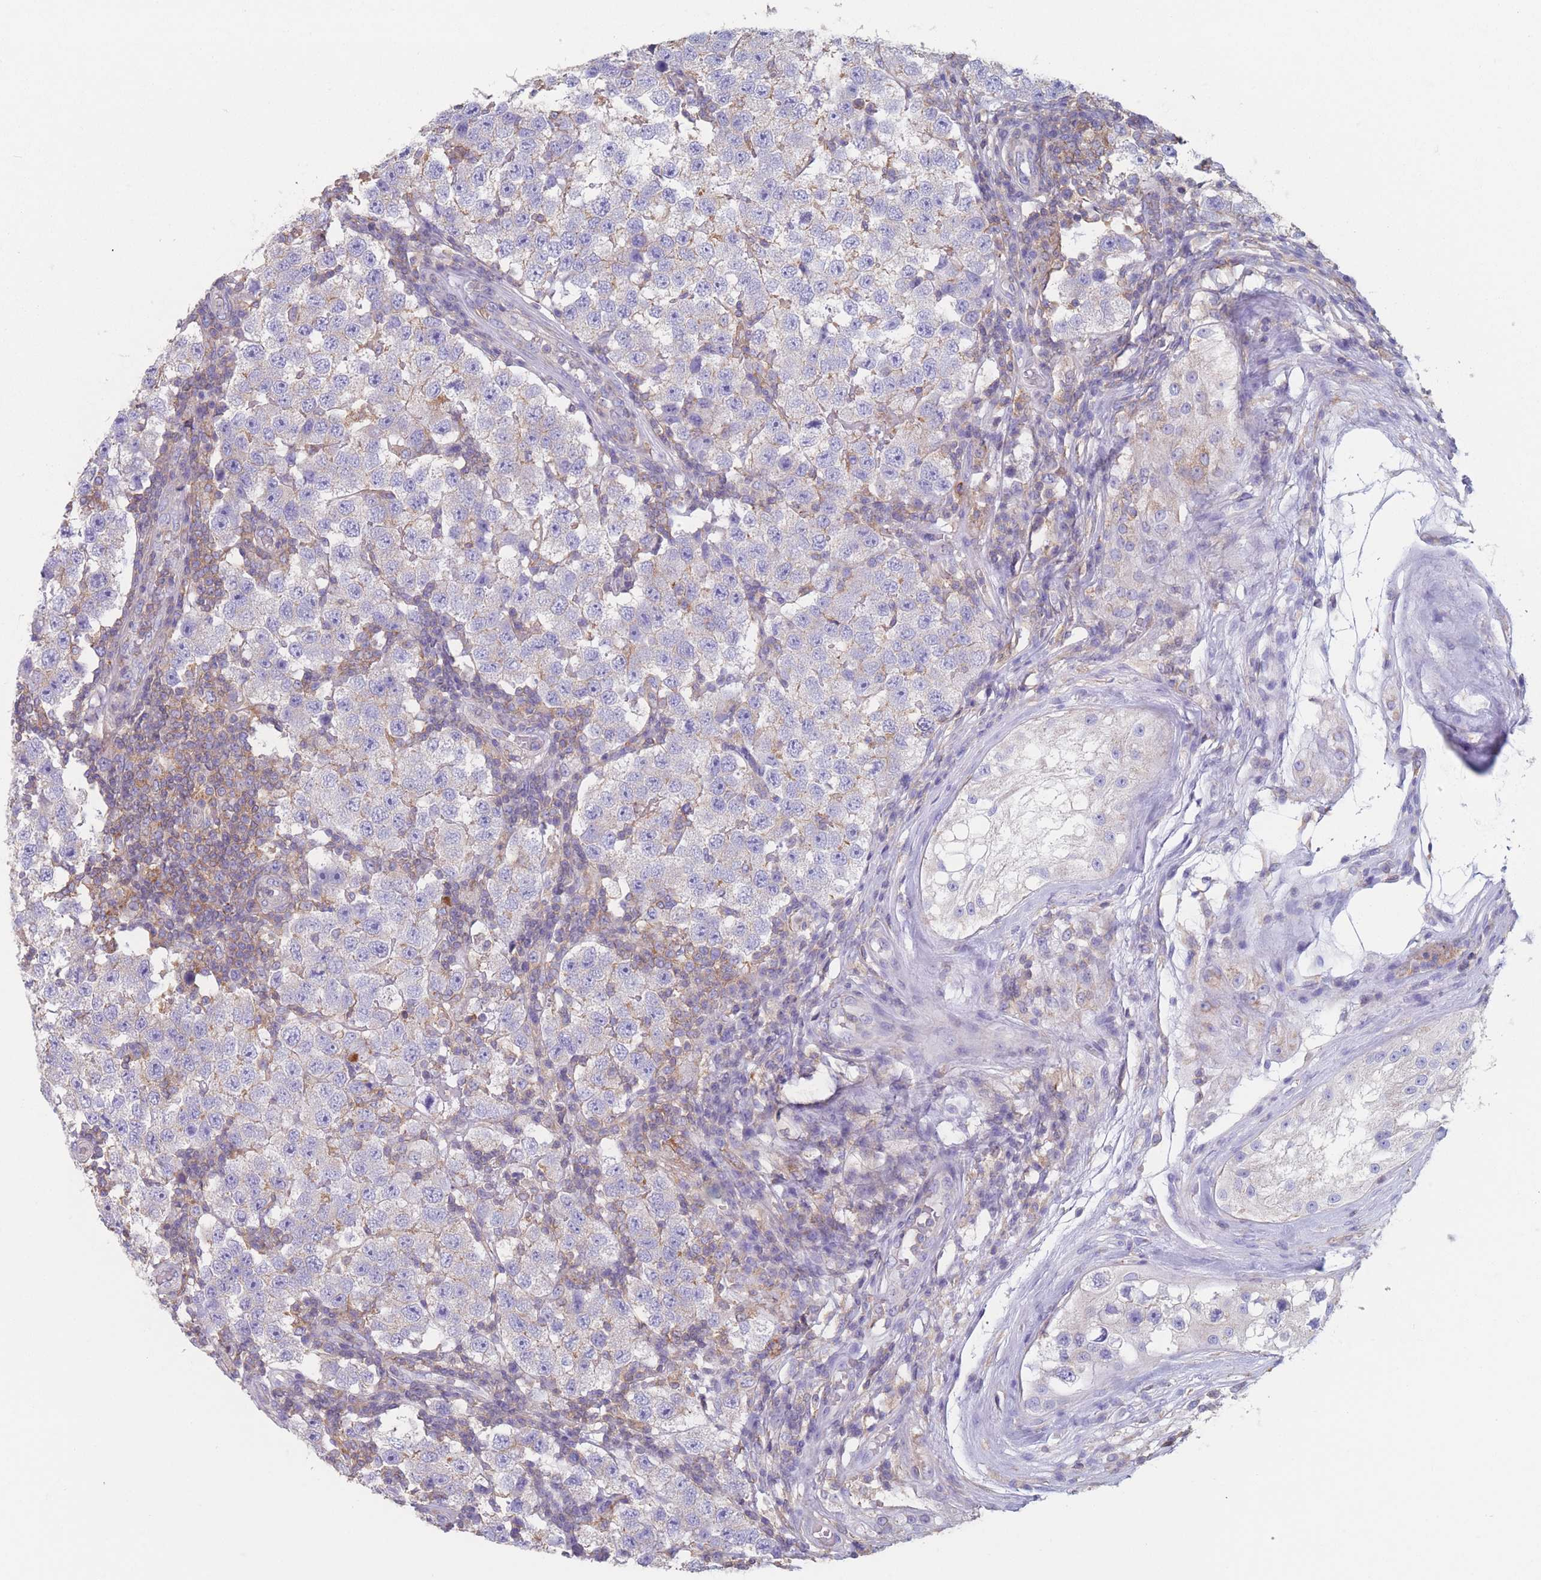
{"staining": {"intensity": "negative", "quantity": "none", "location": "none"}, "tissue": "testis cancer", "cell_type": "Tumor cells", "image_type": "cancer", "snomed": [{"axis": "morphology", "description": "Seminoma, NOS"}, {"axis": "topography", "description": "Testis"}], "caption": "Immunohistochemistry image of neoplastic tissue: seminoma (testis) stained with DAB (3,3'-diaminobenzidine) shows no significant protein expression in tumor cells.", "gene": "ADH1A", "patient": {"sex": "male", "age": 34}}